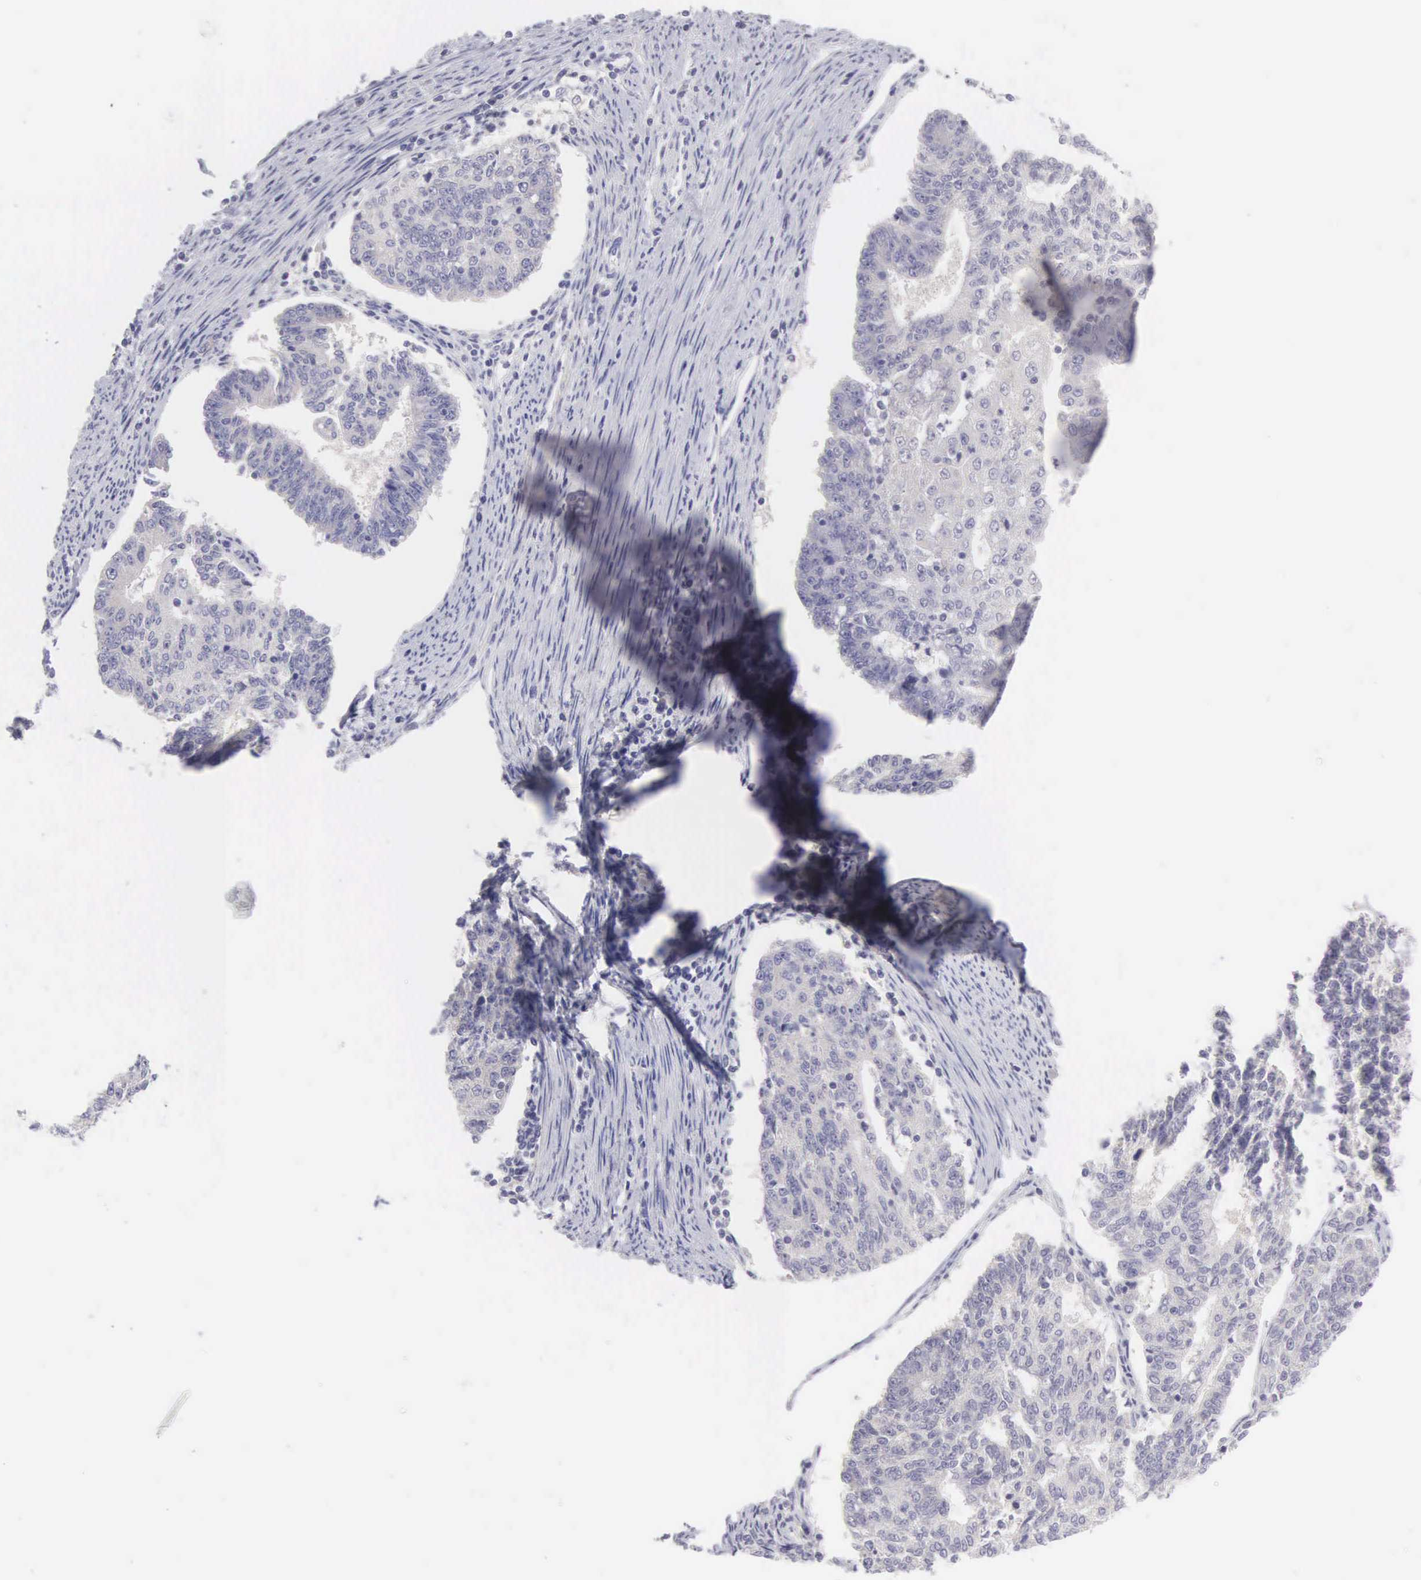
{"staining": {"intensity": "negative", "quantity": "none", "location": "none"}, "tissue": "endometrial cancer", "cell_type": "Tumor cells", "image_type": "cancer", "snomed": [{"axis": "morphology", "description": "Adenocarcinoma, NOS"}, {"axis": "topography", "description": "Endometrium"}], "caption": "Tumor cells are negative for protein expression in human endometrial cancer (adenocarcinoma).", "gene": "SLITRK4", "patient": {"sex": "female", "age": 56}}